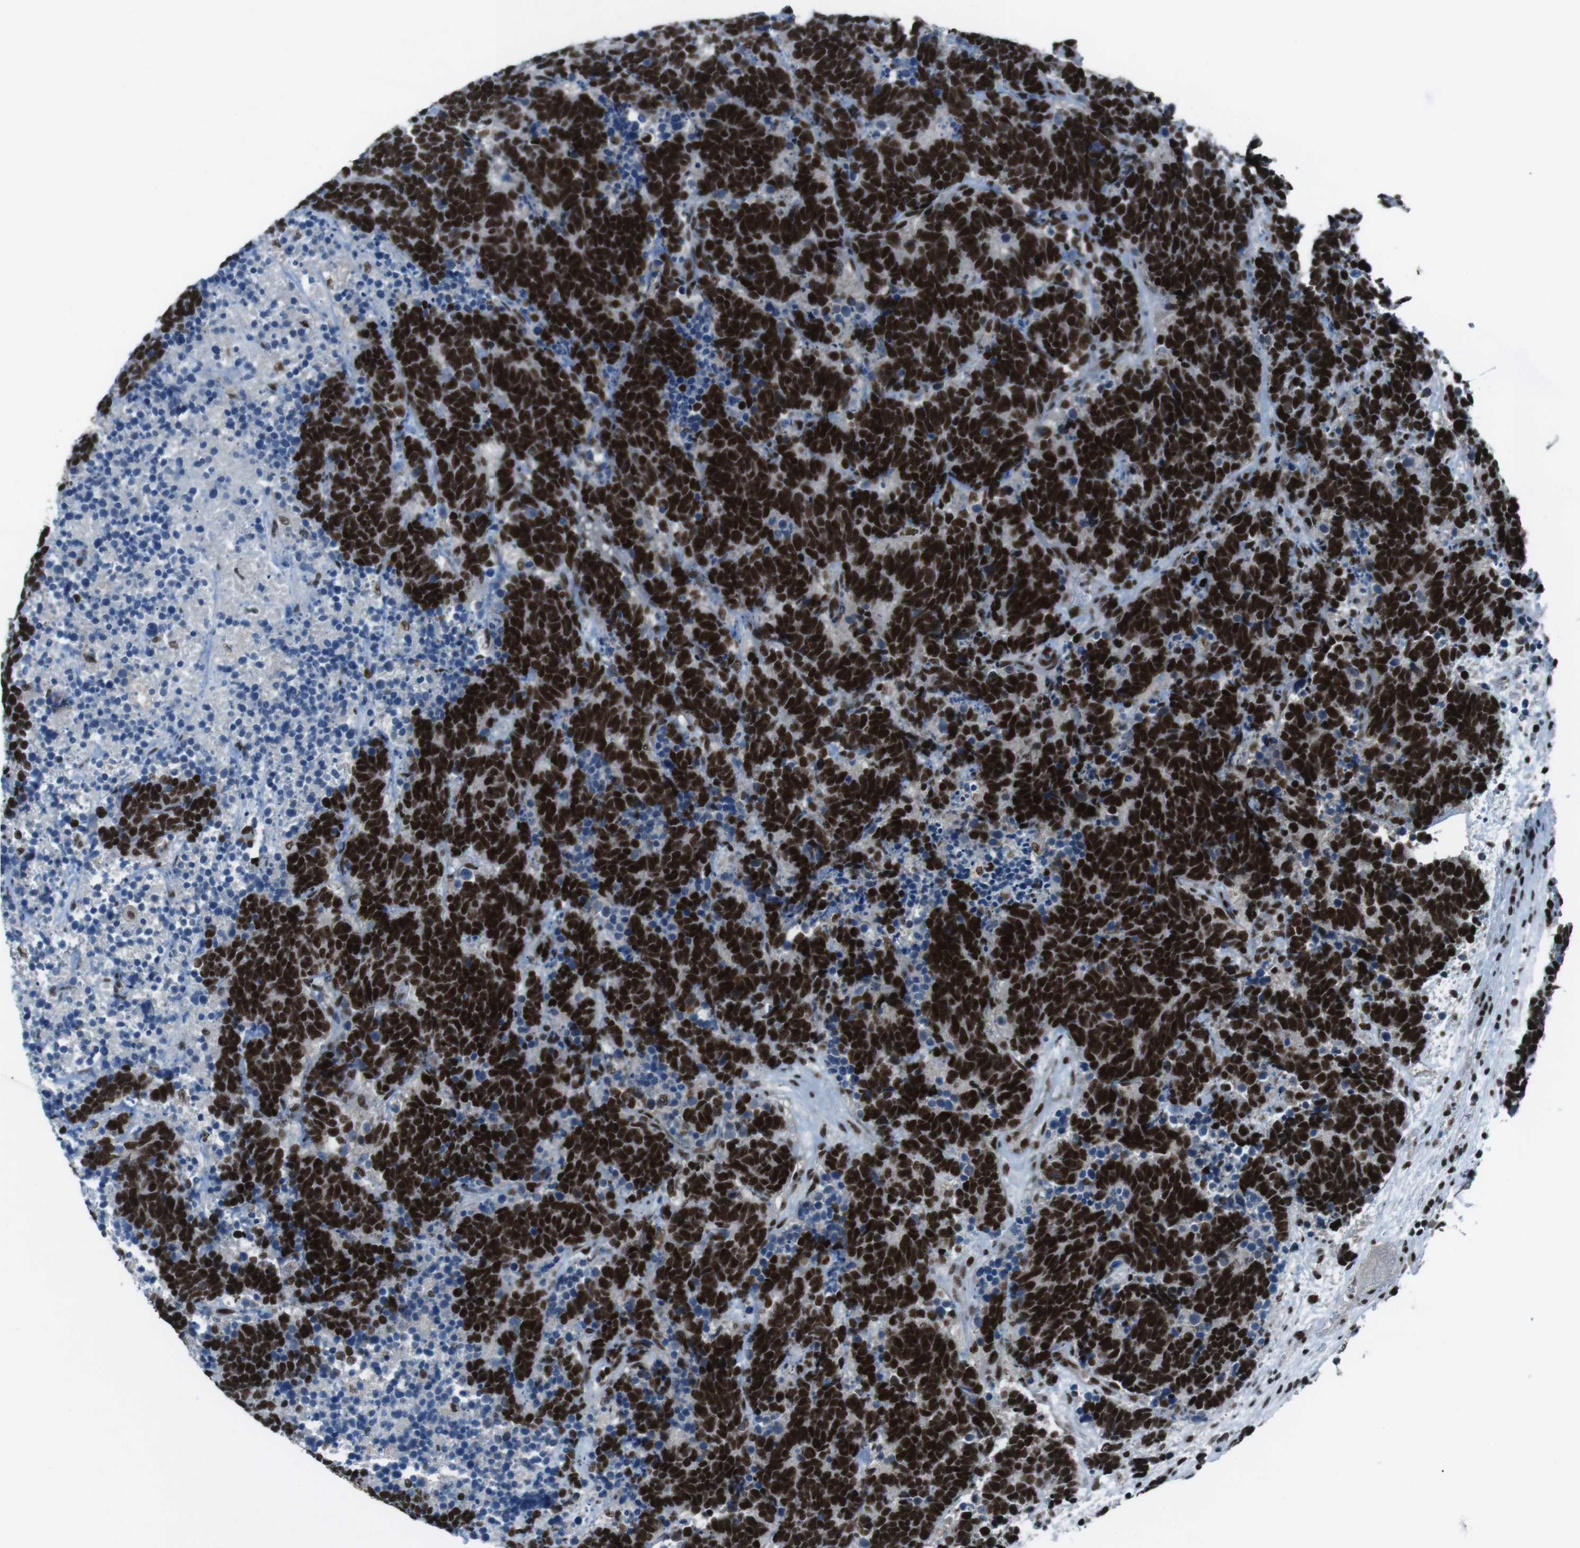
{"staining": {"intensity": "strong", "quantity": ">75%", "location": "nuclear"}, "tissue": "carcinoid", "cell_type": "Tumor cells", "image_type": "cancer", "snomed": [{"axis": "morphology", "description": "Carcinoma, NOS"}, {"axis": "morphology", "description": "Carcinoid, malignant, NOS"}, {"axis": "topography", "description": "Urinary bladder"}], "caption": "Carcinoid stained for a protein demonstrates strong nuclear positivity in tumor cells. (Stains: DAB in brown, nuclei in blue, Microscopy: brightfield microscopy at high magnification).", "gene": "TAF1", "patient": {"sex": "male", "age": 57}}